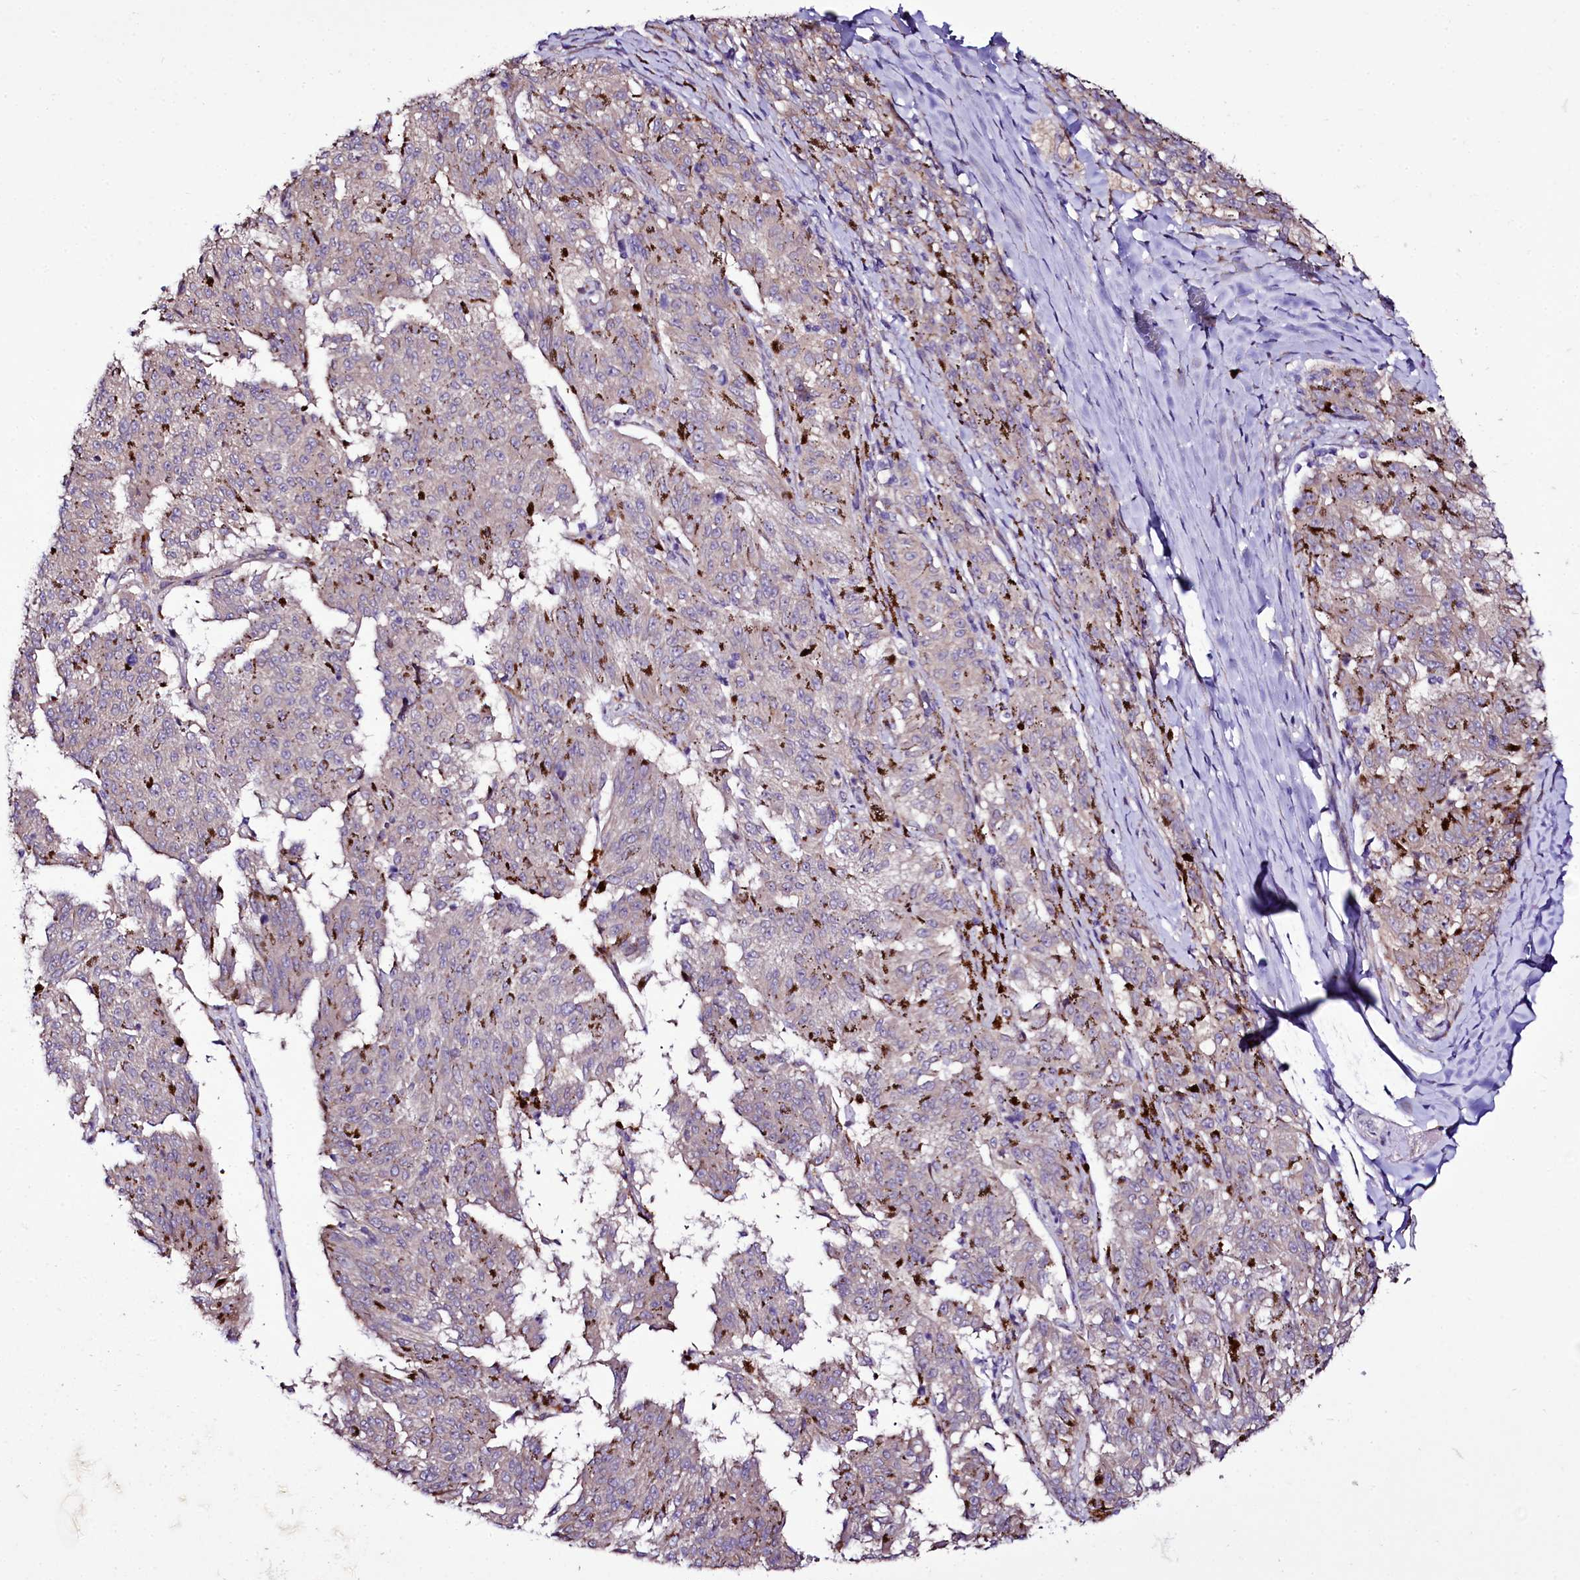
{"staining": {"intensity": "negative", "quantity": "none", "location": "none"}, "tissue": "melanoma", "cell_type": "Tumor cells", "image_type": "cancer", "snomed": [{"axis": "morphology", "description": "Malignant melanoma, NOS"}, {"axis": "topography", "description": "Skin"}], "caption": "An immunohistochemistry micrograph of malignant melanoma is shown. There is no staining in tumor cells of malignant melanoma. (Stains: DAB IHC with hematoxylin counter stain, Microscopy: brightfield microscopy at high magnification).", "gene": "ZC3H12C", "patient": {"sex": "female", "age": 72}}